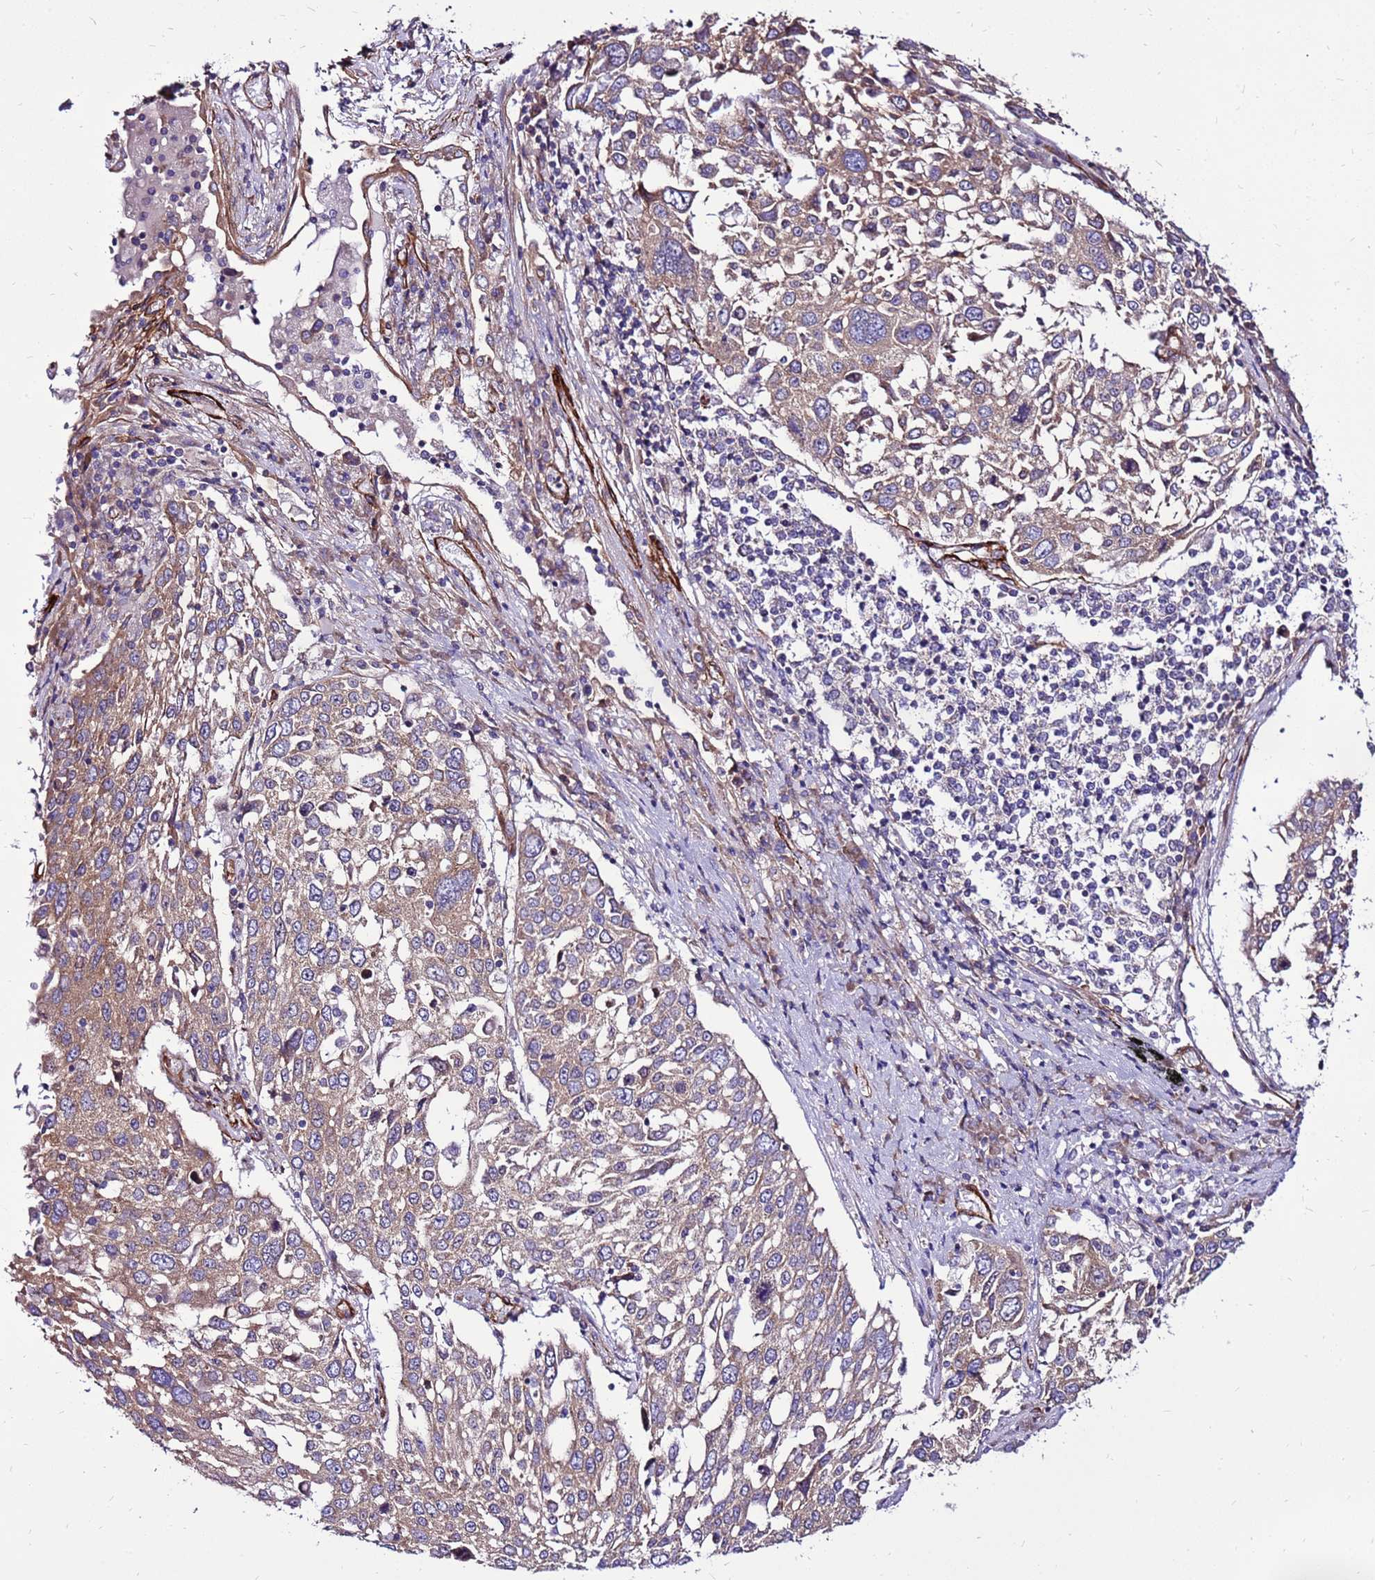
{"staining": {"intensity": "weak", "quantity": ">75%", "location": "cytoplasmic/membranous"}, "tissue": "lung cancer", "cell_type": "Tumor cells", "image_type": "cancer", "snomed": [{"axis": "morphology", "description": "Squamous cell carcinoma, NOS"}, {"axis": "topography", "description": "Lung"}], "caption": "Lung cancer was stained to show a protein in brown. There is low levels of weak cytoplasmic/membranous staining in approximately >75% of tumor cells. Nuclei are stained in blue.", "gene": "EI24", "patient": {"sex": "male", "age": 65}}